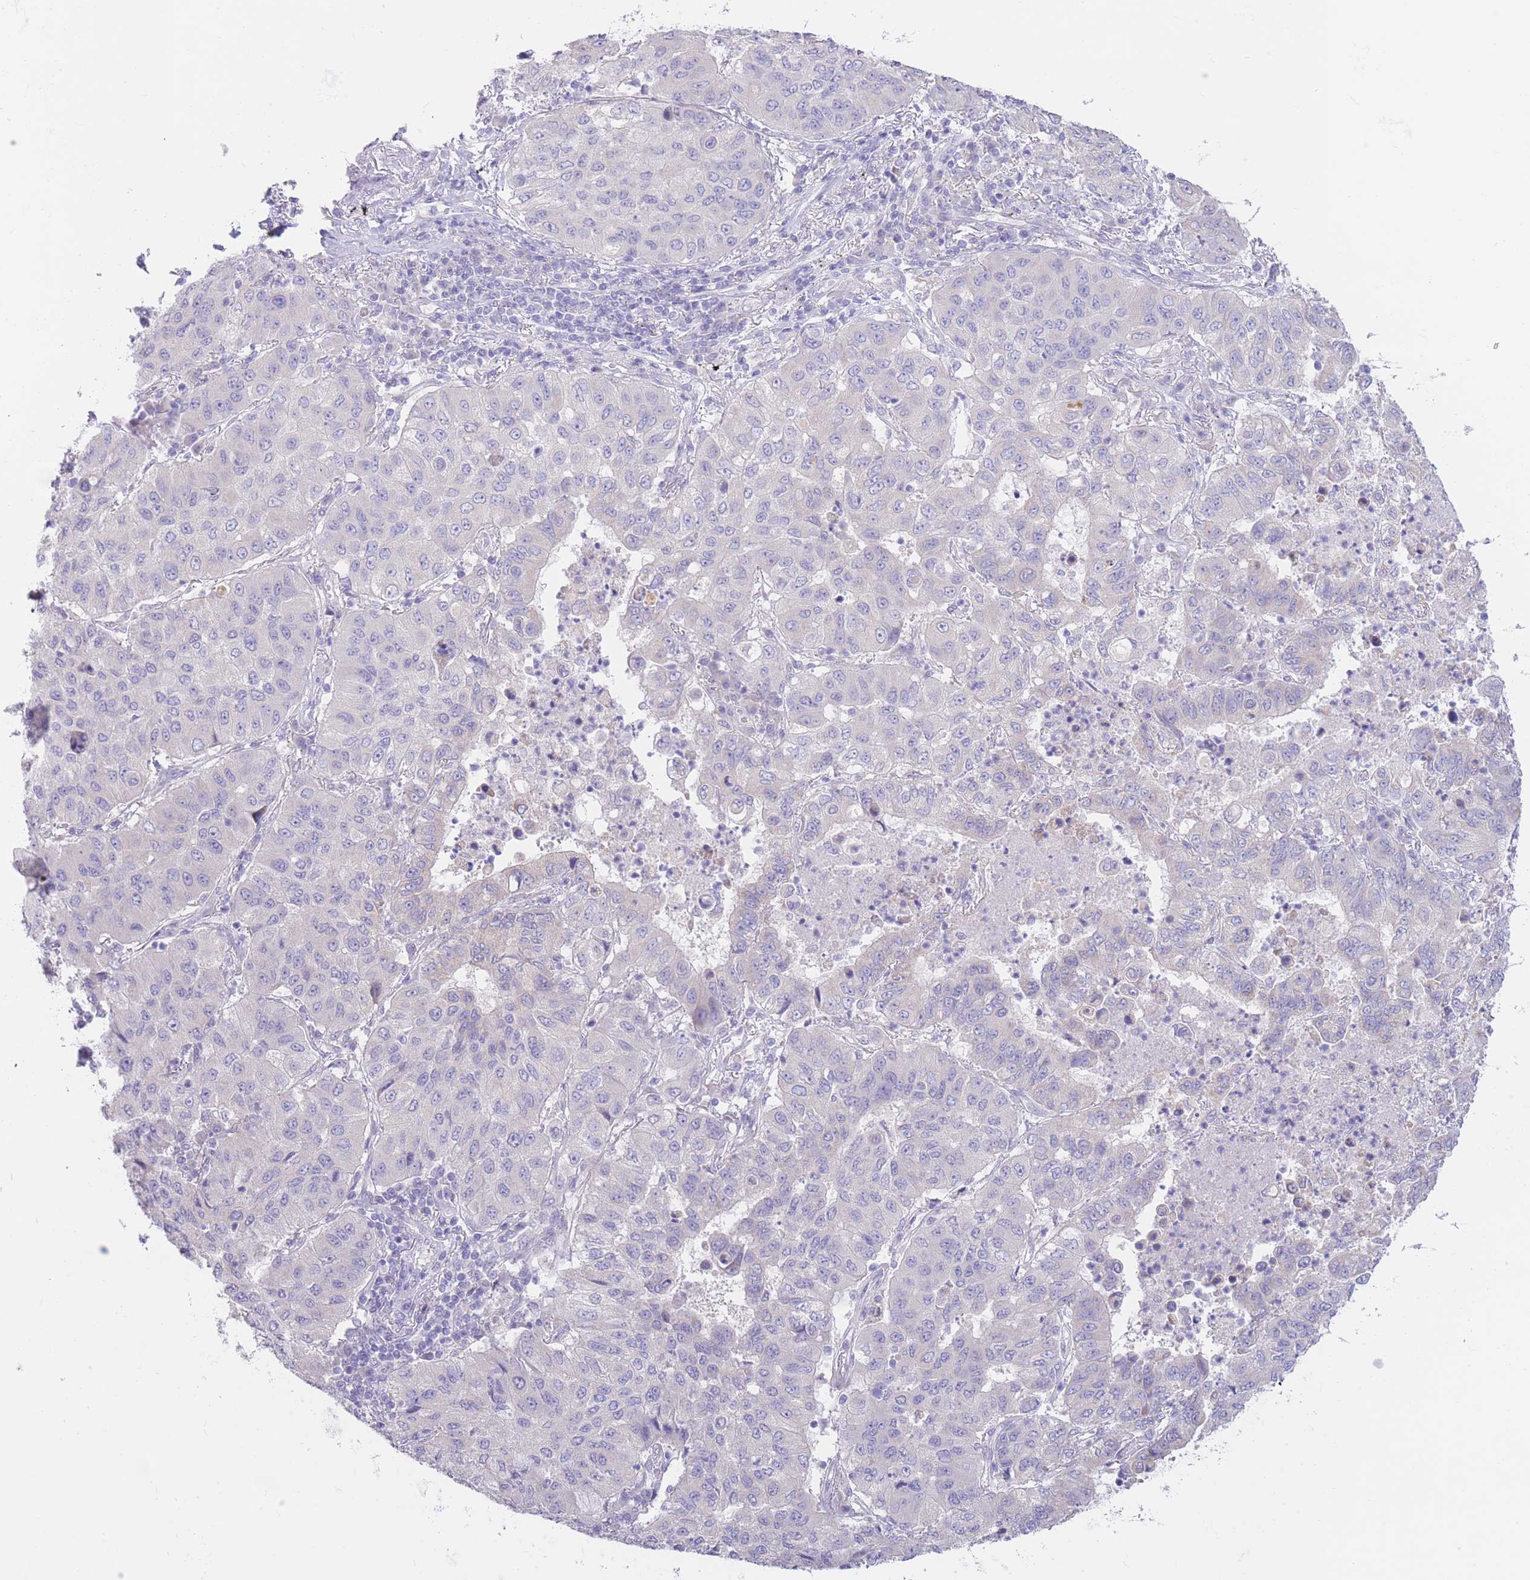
{"staining": {"intensity": "negative", "quantity": "none", "location": "none"}, "tissue": "lung cancer", "cell_type": "Tumor cells", "image_type": "cancer", "snomed": [{"axis": "morphology", "description": "Squamous cell carcinoma, NOS"}, {"axis": "topography", "description": "Lung"}], "caption": "The IHC micrograph has no significant expression in tumor cells of lung cancer tissue.", "gene": "FAH", "patient": {"sex": "male", "age": 74}}